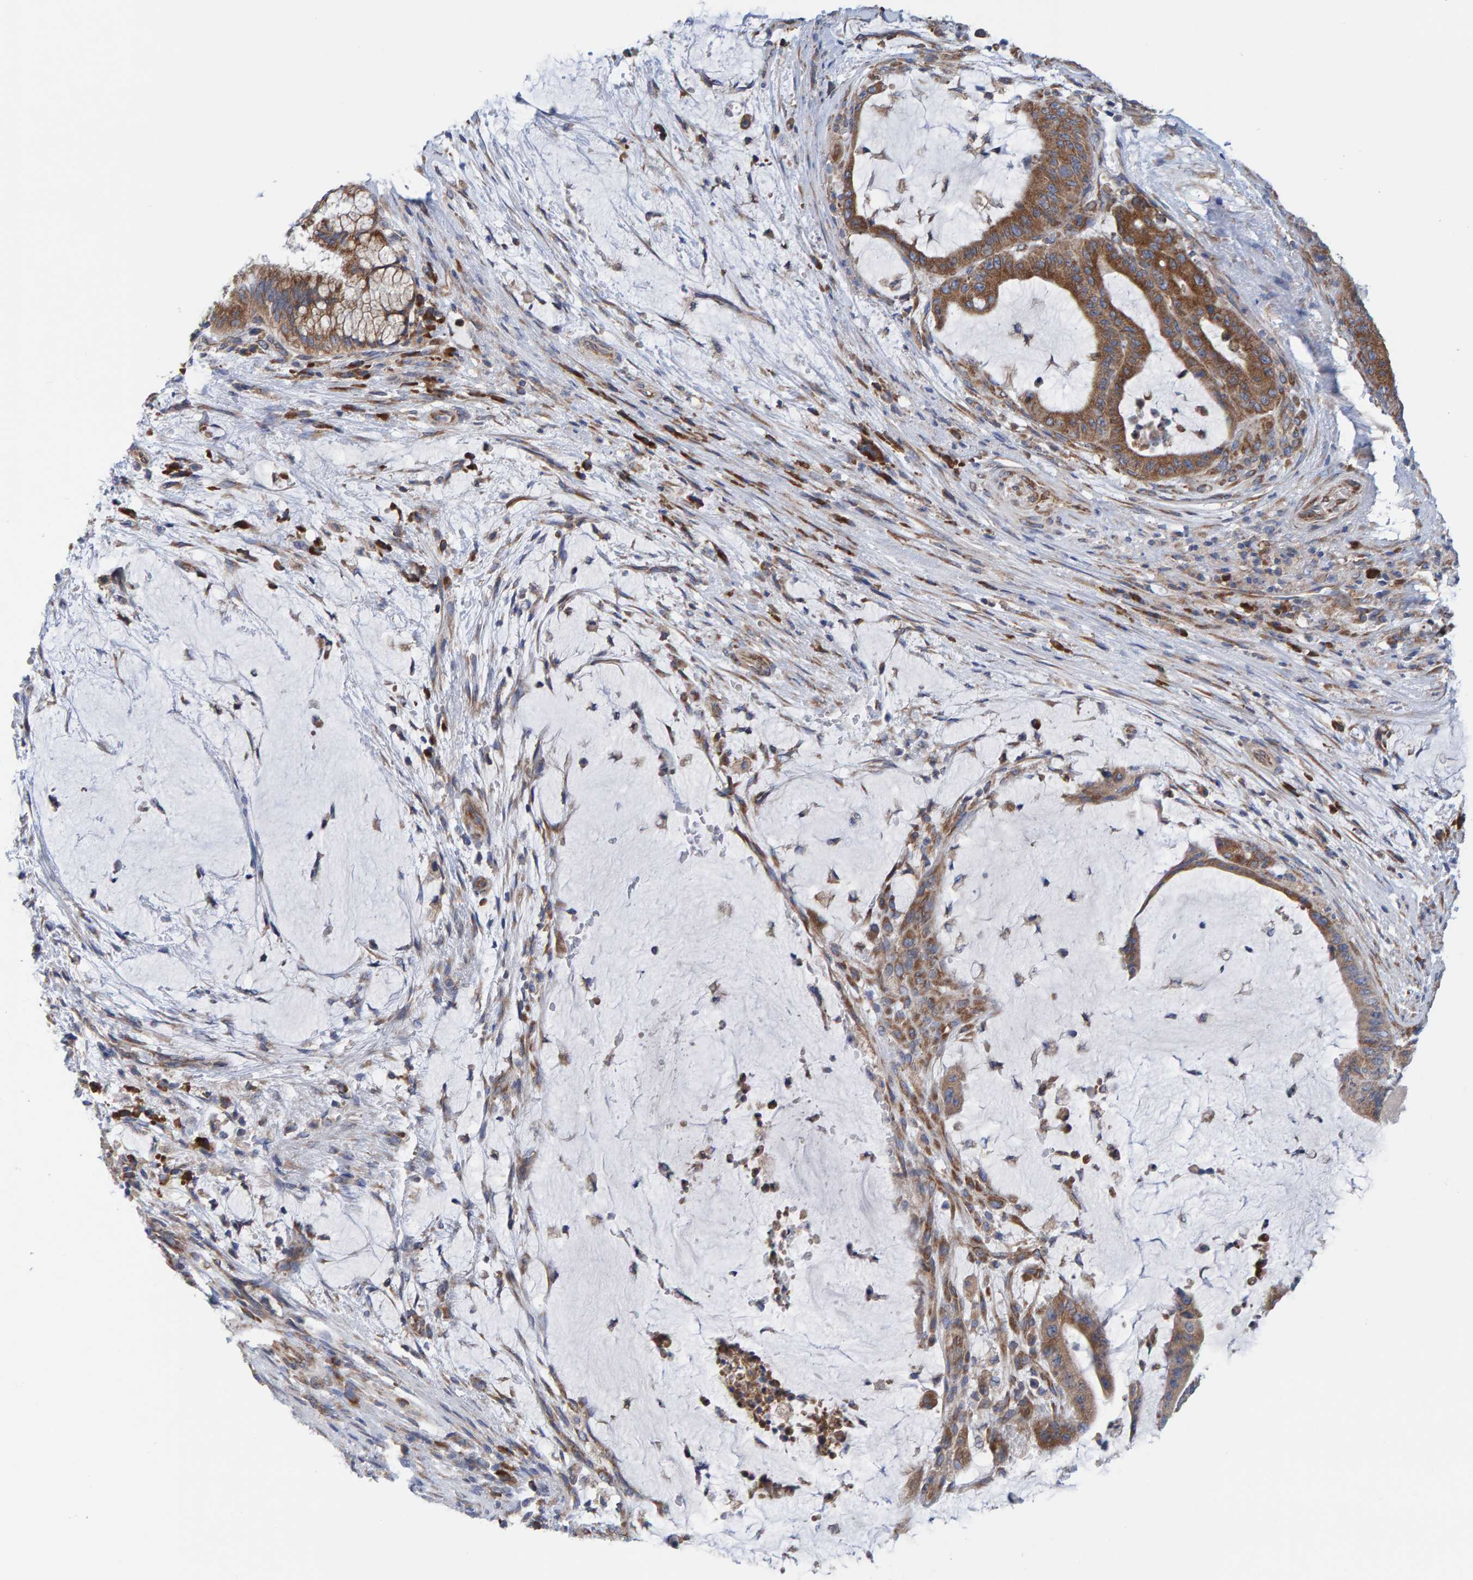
{"staining": {"intensity": "moderate", "quantity": ">75%", "location": "cytoplasmic/membranous"}, "tissue": "liver cancer", "cell_type": "Tumor cells", "image_type": "cancer", "snomed": [{"axis": "morphology", "description": "Normal tissue, NOS"}, {"axis": "morphology", "description": "Cholangiocarcinoma"}, {"axis": "topography", "description": "Liver"}, {"axis": "topography", "description": "Peripheral nerve tissue"}], "caption": "Cholangiocarcinoma (liver) stained for a protein (brown) reveals moderate cytoplasmic/membranous positive positivity in about >75% of tumor cells.", "gene": "CDK5RAP3", "patient": {"sex": "female", "age": 73}}